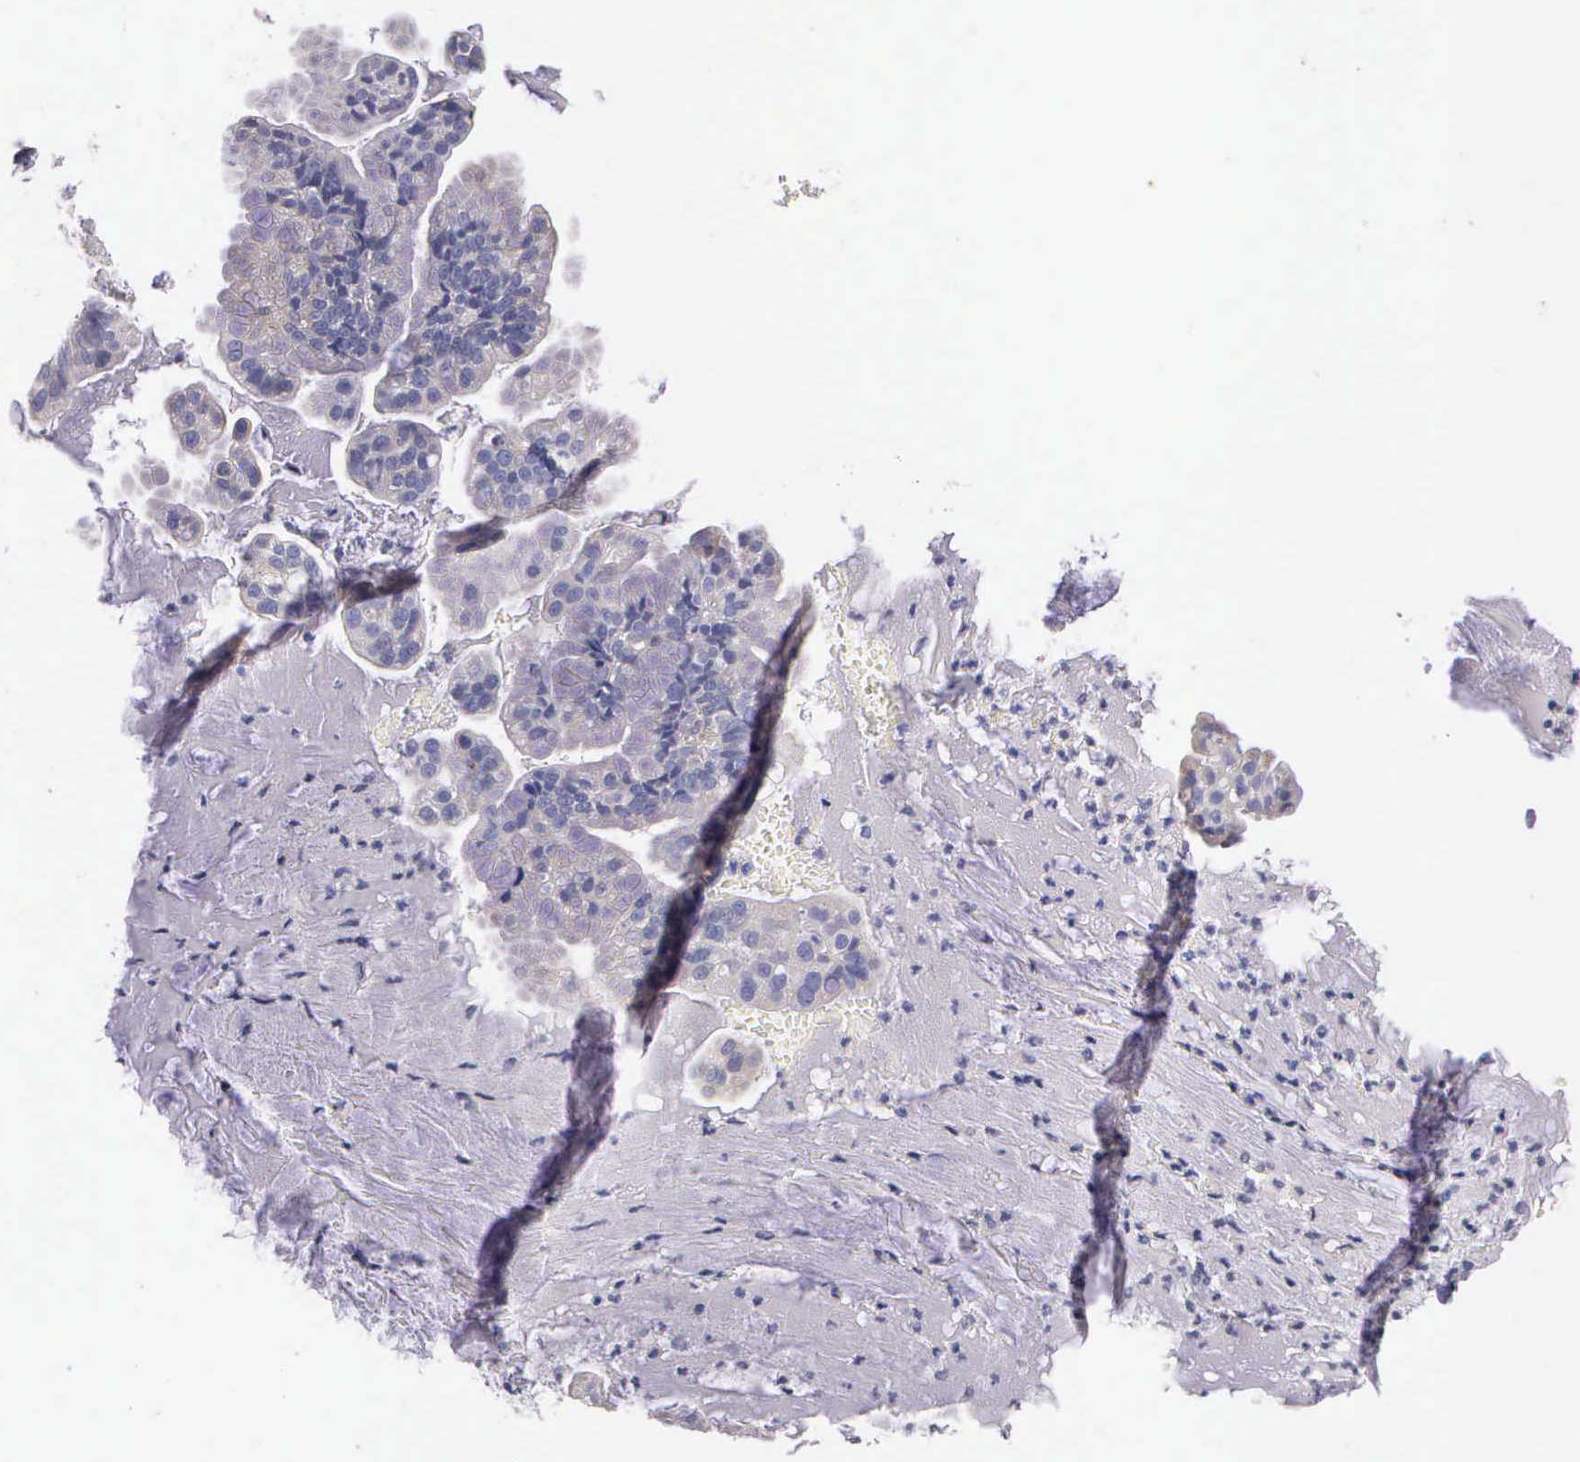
{"staining": {"intensity": "negative", "quantity": "none", "location": "none"}, "tissue": "cervical cancer", "cell_type": "Tumor cells", "image_type": "cancer", "snomed": [{"axis": "morphology", "description": "Adenocarcinoma, NOS"}, {"axis": "topography", "description": "Cervix"}], "caption": "An immunohistochemistry micrograph of cervical cancer is shown. There is no staining in tumor cells of cervical cancer. Brightfield microscopy of immunohistochemistry stained with DAB (3,3'-diaminobenzidine) (brown) and hematoxylin (blue), captured at high magnification.", "gene": "MIA2", "patient": {"sex": "female", "age": 41}}